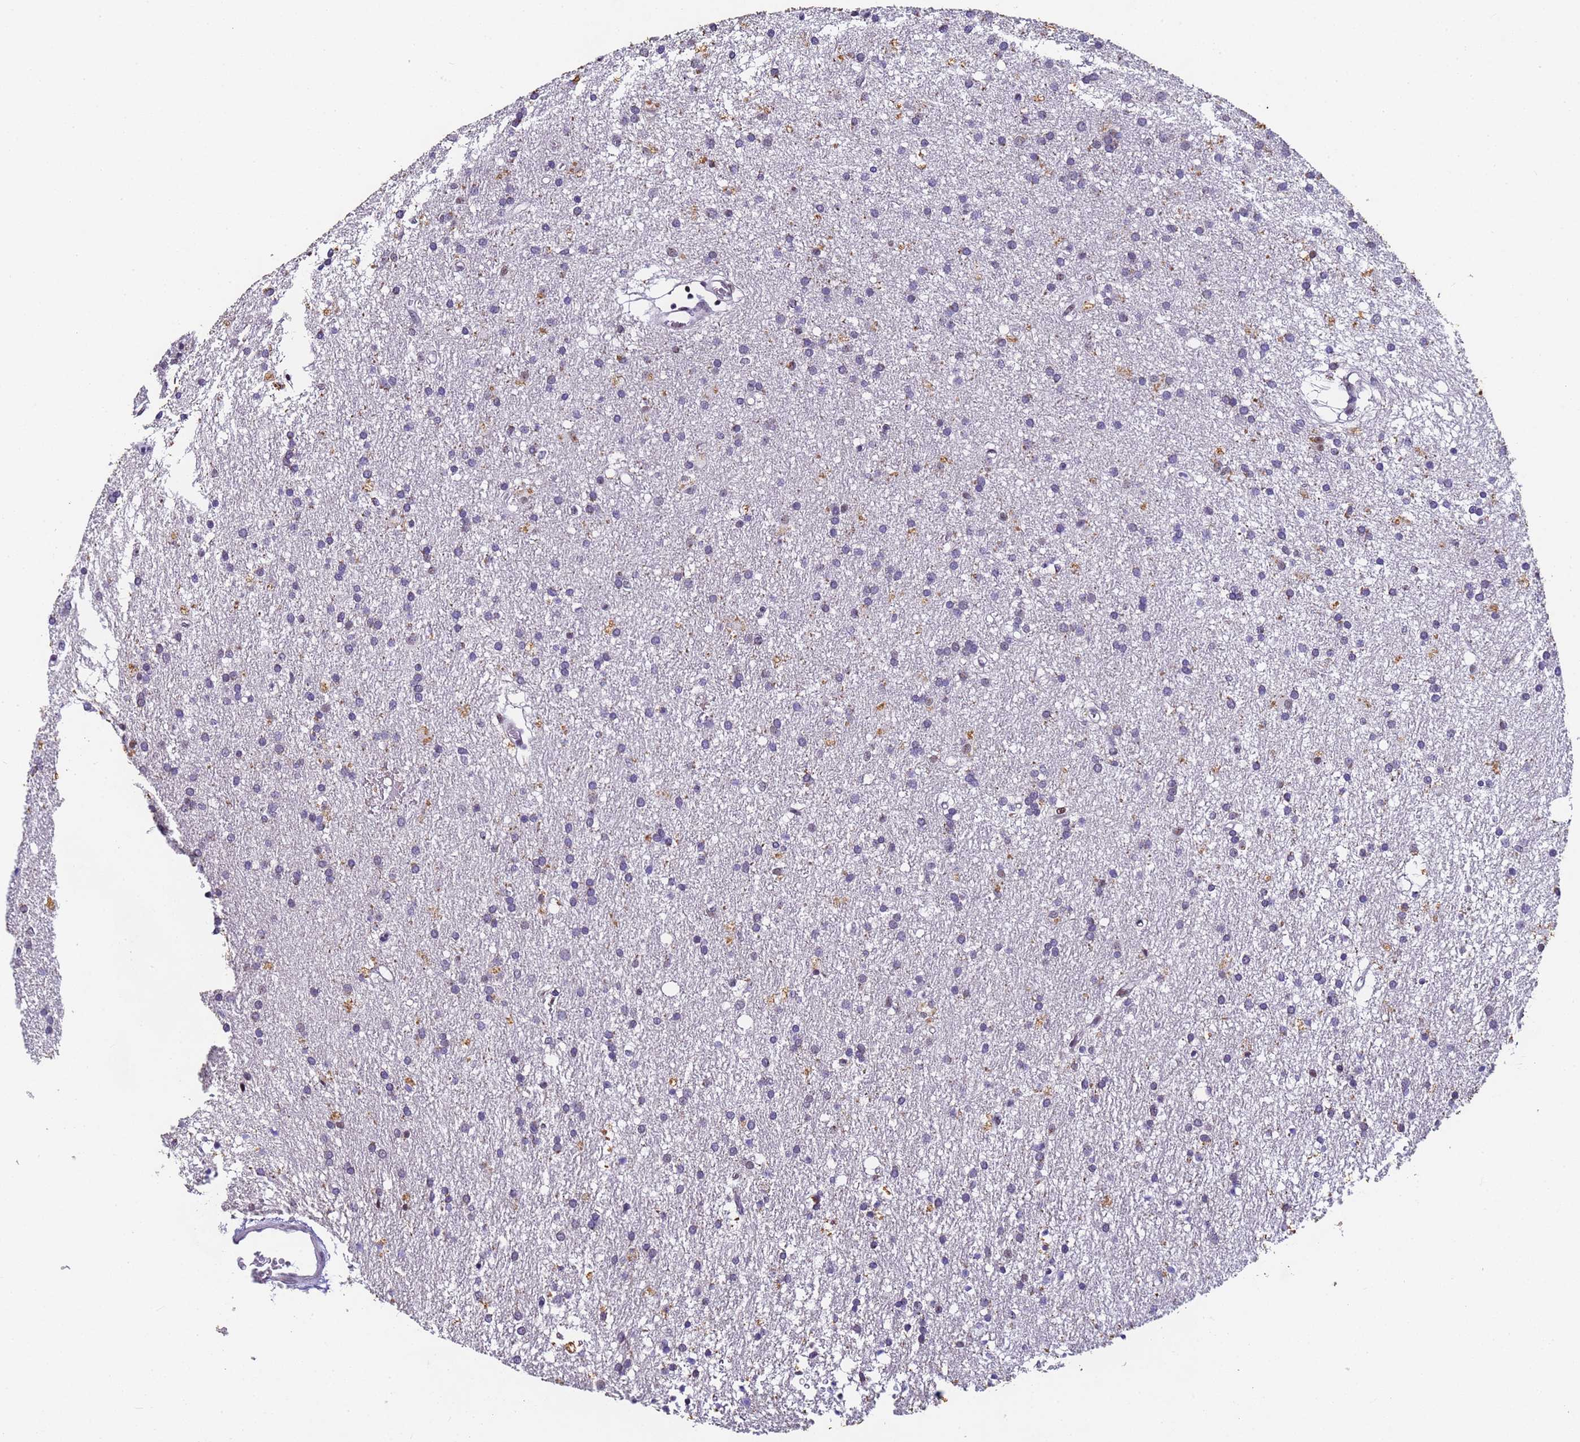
{"staining": {"intensity": "negative", "quantity": "none", "location": "none"}, "tissue": "glioma", "cell_type": "Tumor cells", "image_type": "cancer", "snomed": [{"axis": "morphology", "description": "Glioma, malignant, High grade"}, {"axis": "topography", "description": "Brain"}], "caption": "Glioma stained for a protein using IHC reveals no expression tumor cells.", "gene": "FNBP4", "patient": {"sex": "male", "age": 77}}